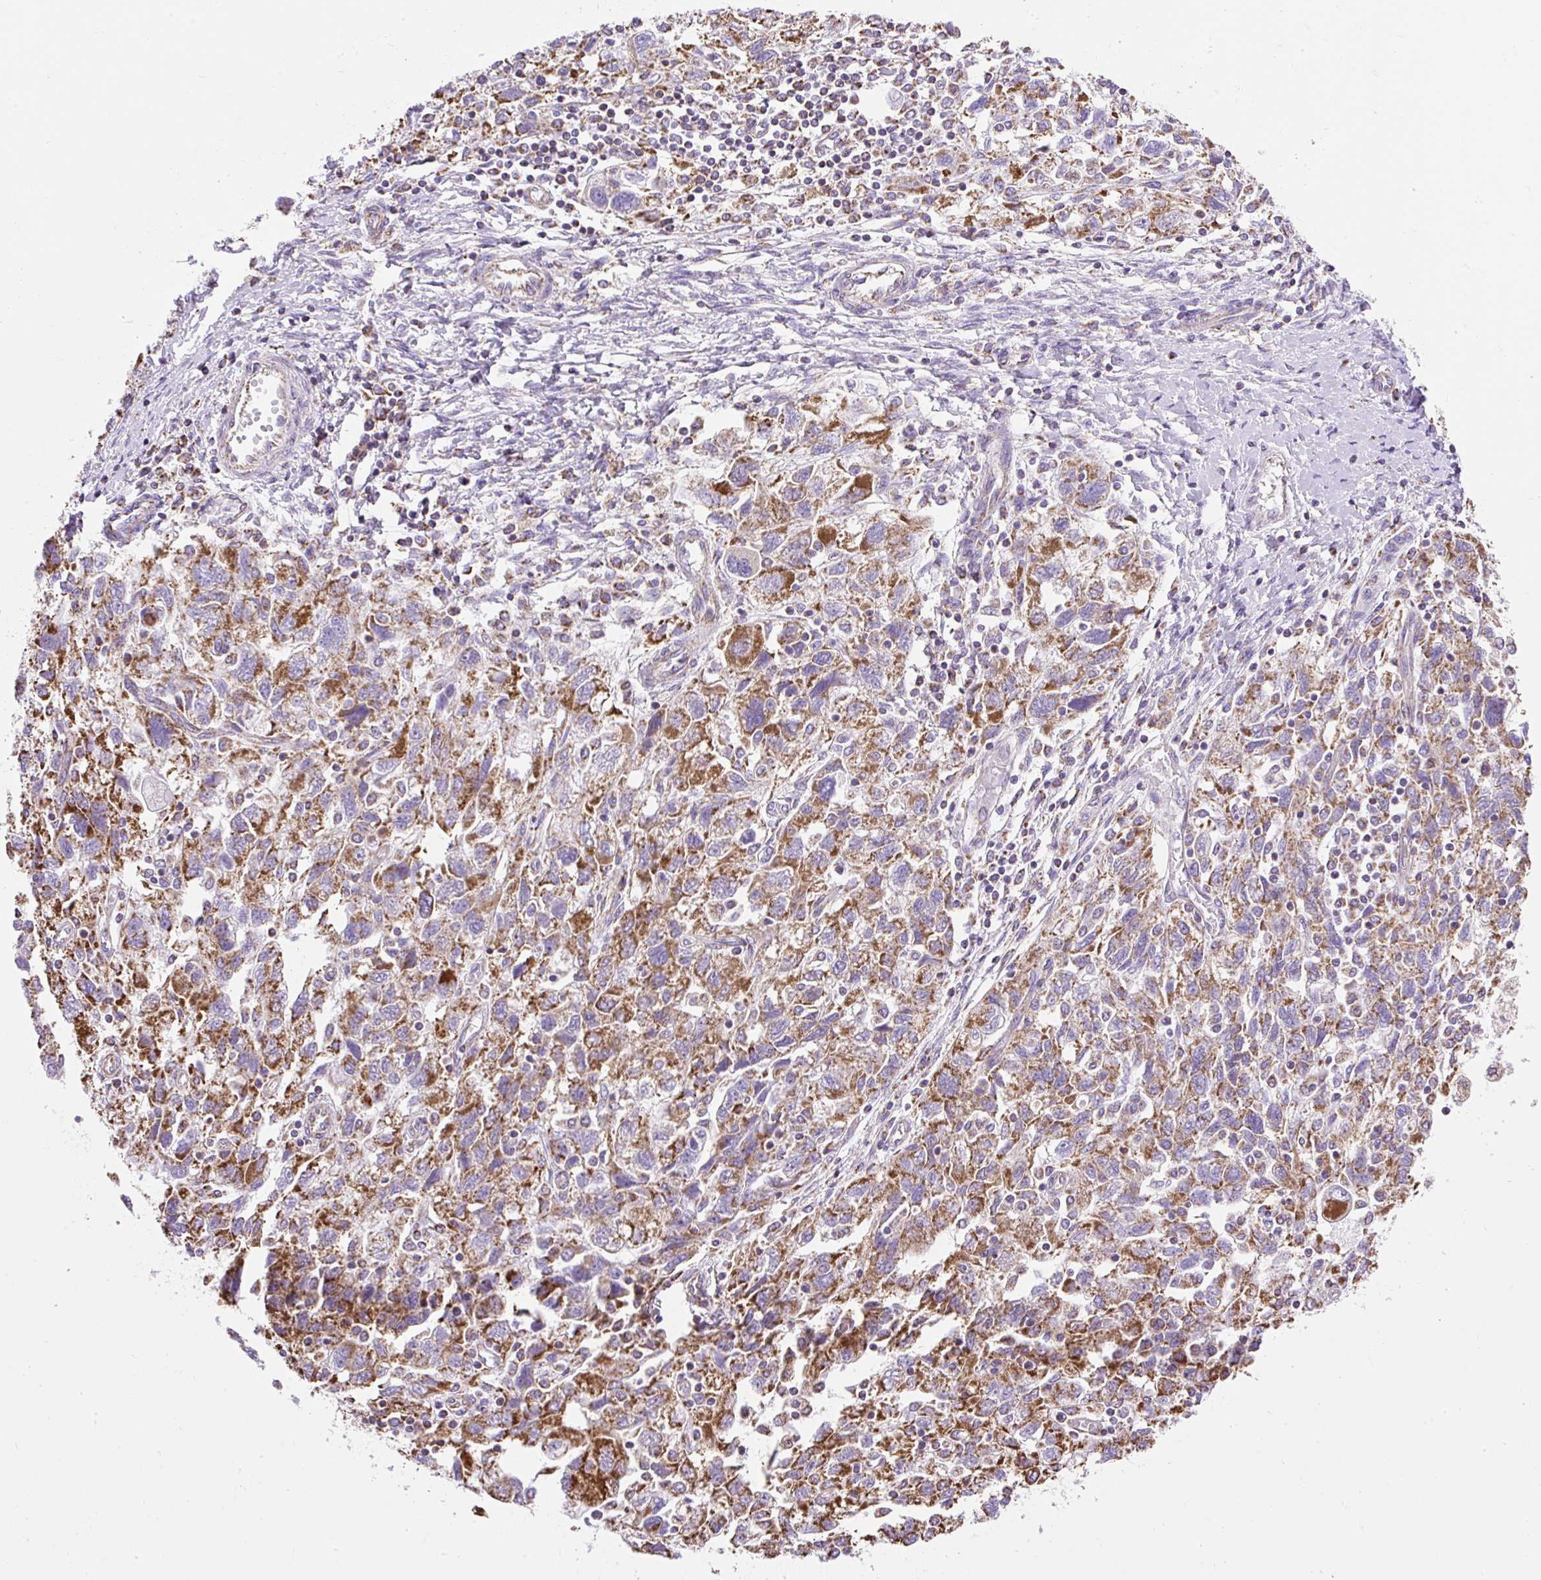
{"staining": {"intensity": "moderate", "quantity": ">75%", "location": "cytoplasmic/membranous"}, "tissue": "ovarian cancer", "cell_type": "Tumor cells", "image_type": "cancer", "snomed": [{"axis": "morphology", "description": "Carcinoma, NOS"}, {"axis": "morphology", "description": "Cystadenocarcinoma, serous, NOS"}, {"axis": "topography", "description": "Ovary"}], "caption": "Immunohistochemical staining of human ovarian serous cystadenocarcinoma reveals medium levels of moderate cytoplasmic/membranous protein positivity in approximately >75% of tumor cells.", "gene": "DAAM2", "patient": {"sex": "female", "age": 69}}